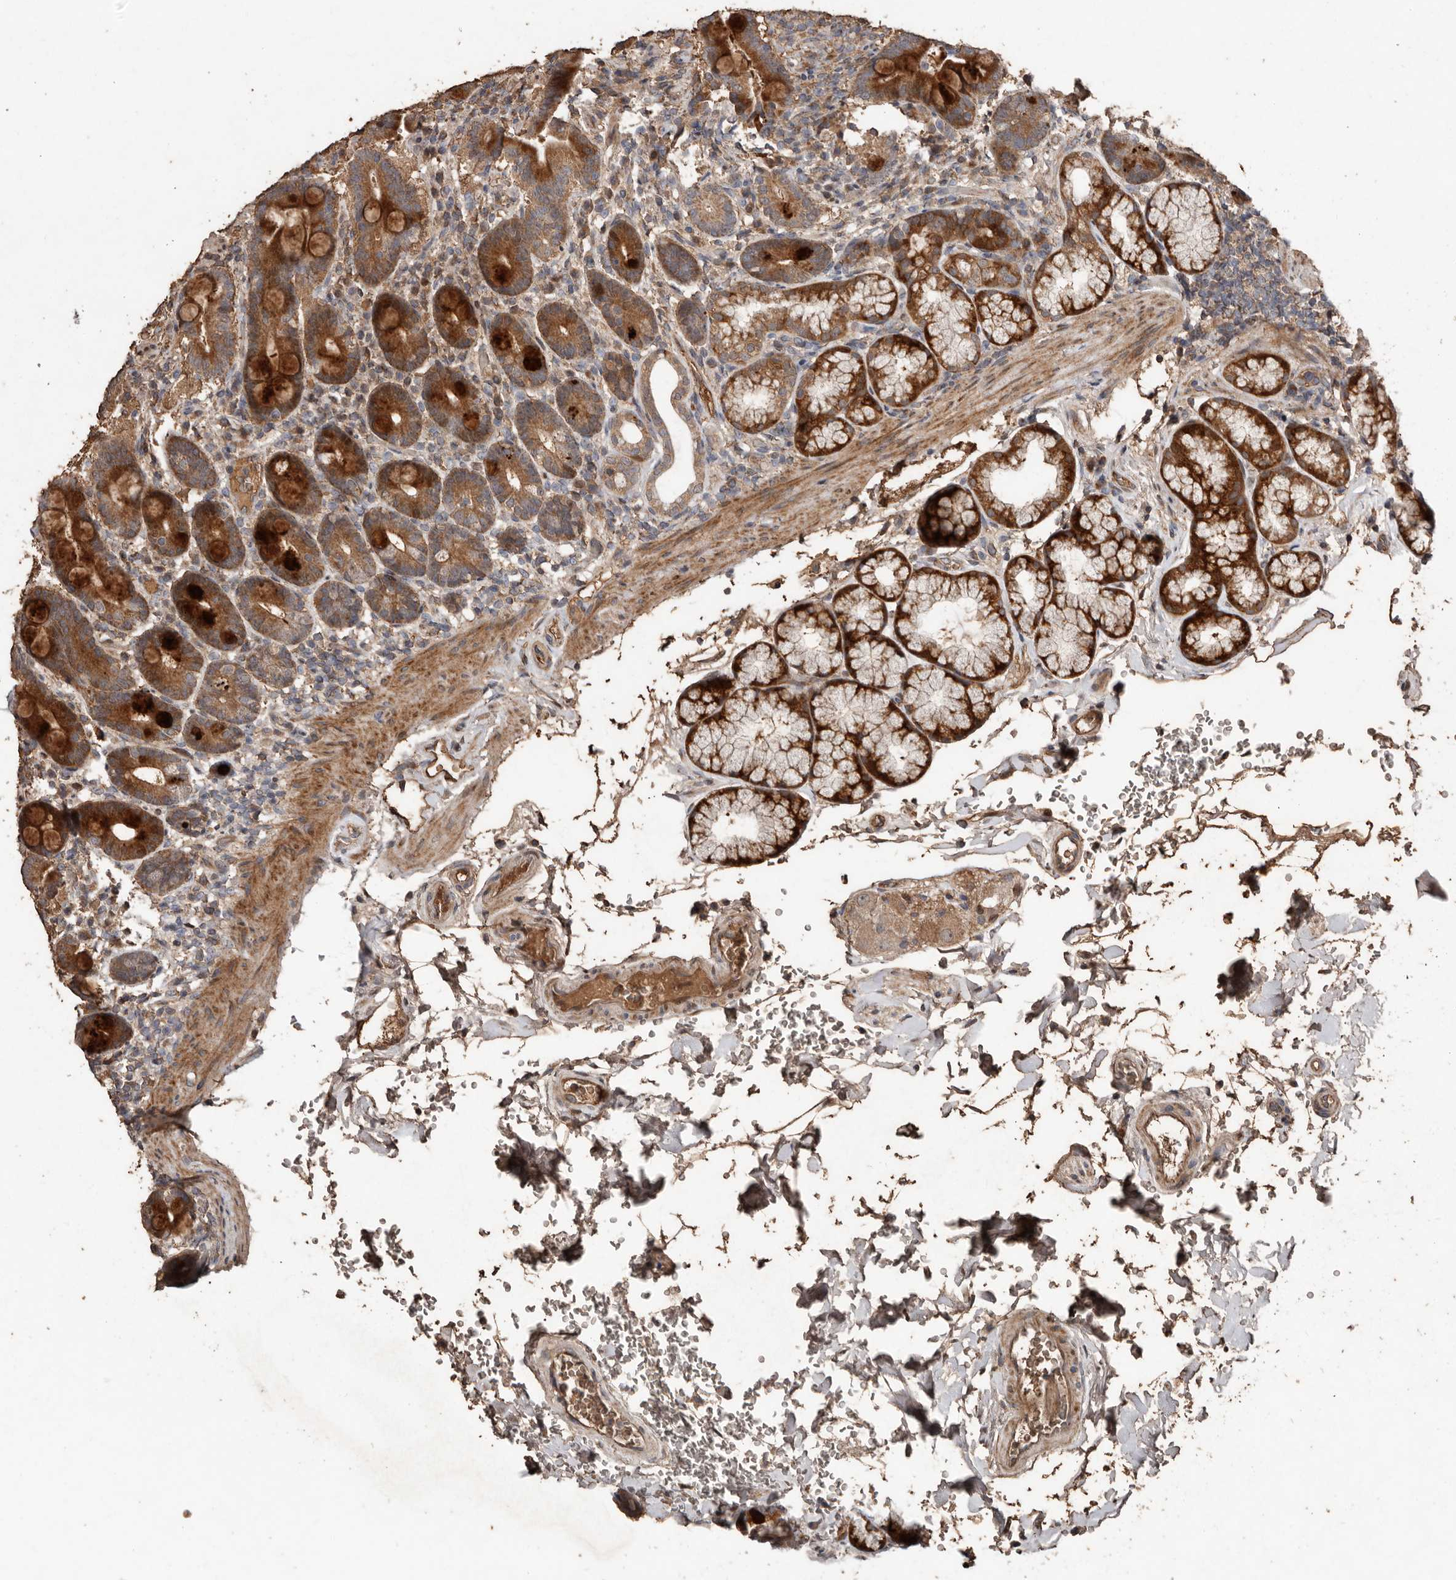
{"staining": {"intensity": "strong", "quantity": ">75%", "location": "cytoplasmic/membranous"}, "tissue": "duodenum", "cell_type": "Glandular cells", "image_type": "normal", "snomed": [{"axis": "morphology", "description": "Normal tissue, NOS"}, {"axis": "topography", "description": "Duodenum"}], "caption": "IHC image of unremarkable human duodenum stained for a protein (brown), which demonstrates high levels of strong cytoplasmic/membranous expression in about >75% of glandular cells.", "gene": "RANBP17", "patient": {"sex": "male", "age": 54}}